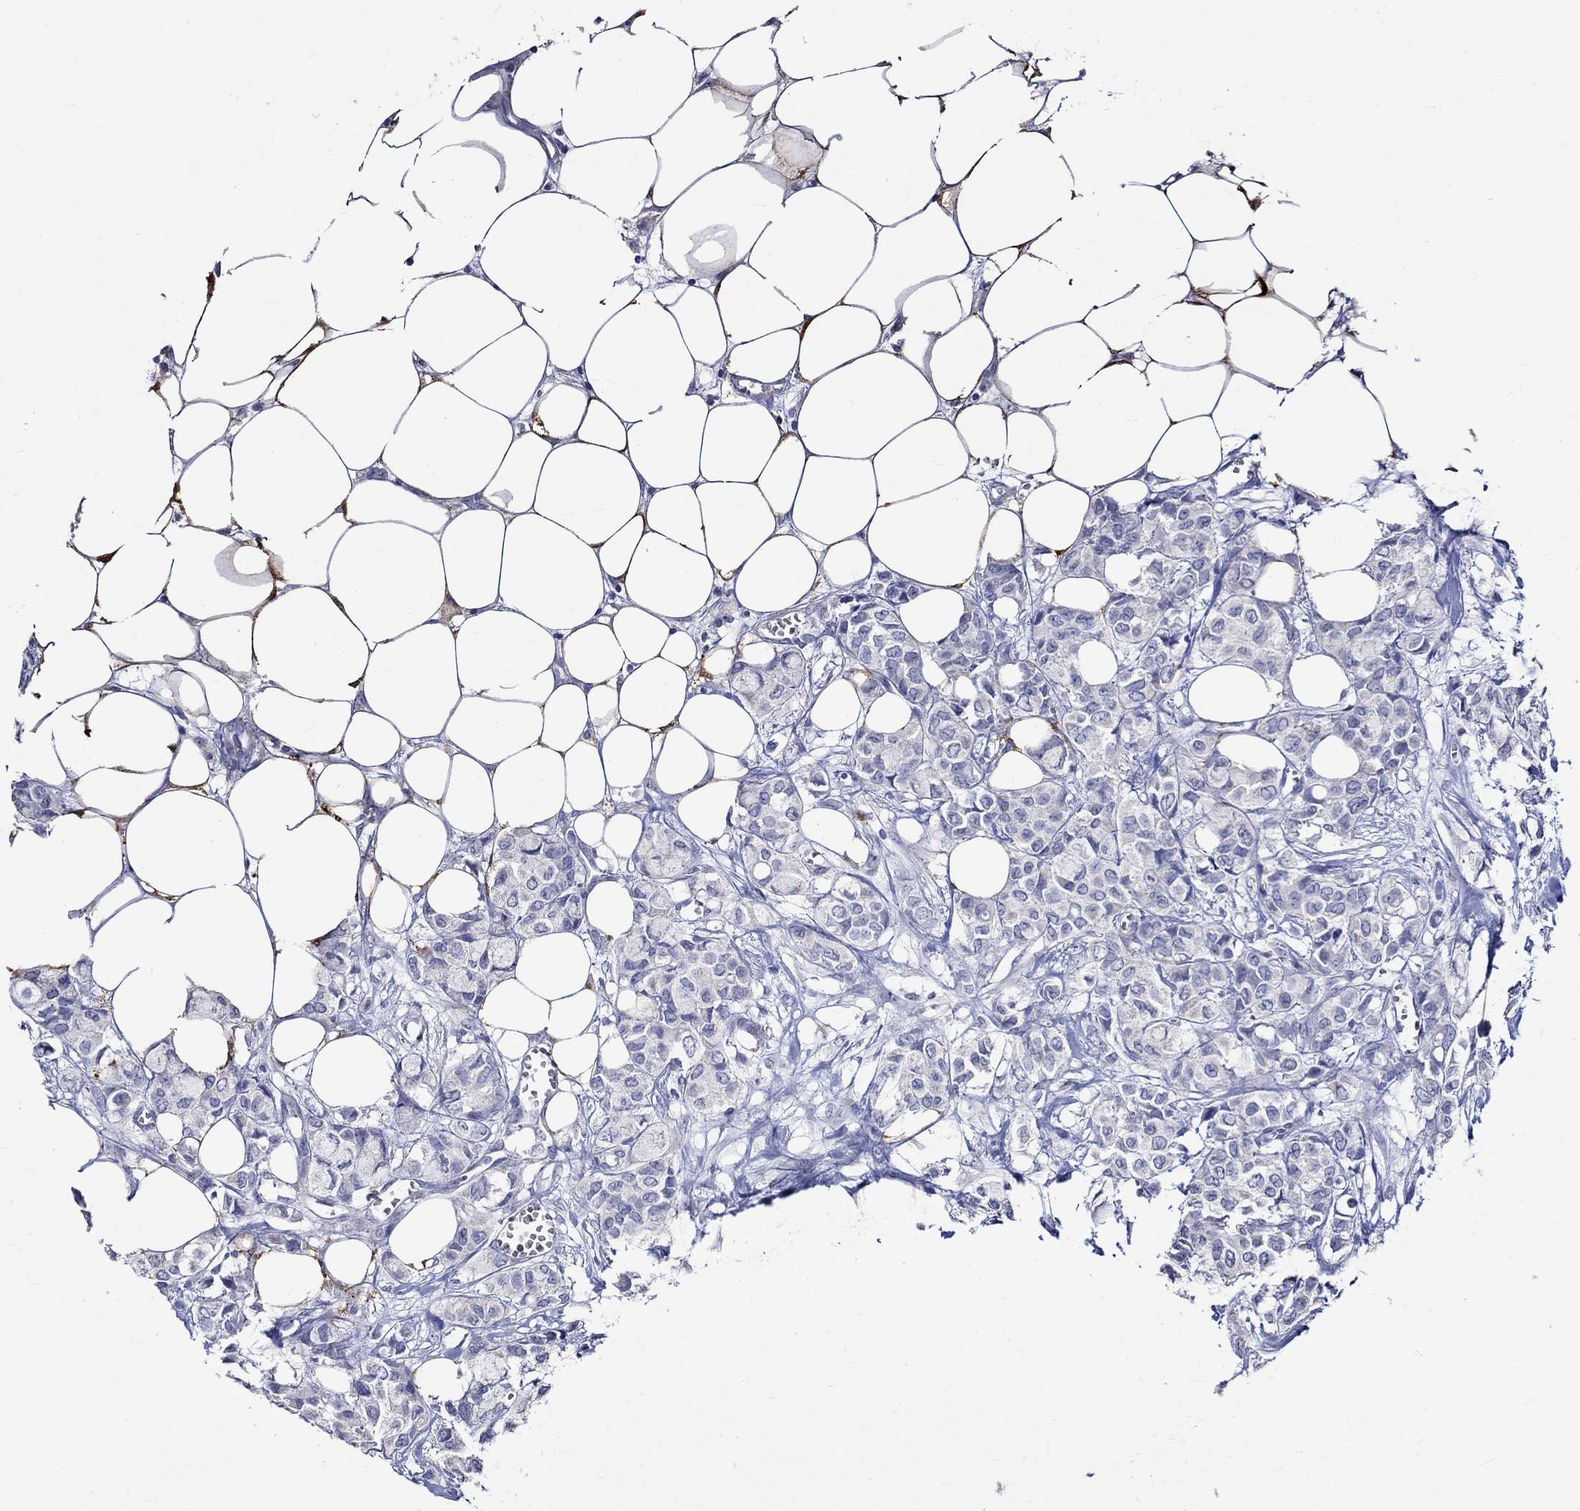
{"staining": {"intensity": "negative", "quantity": "none", "location": "none"}, "tissue": "breast cancer", "cell_type": "Tumor cells", "image_type": "cancer", "snomed": [{"axis": "morphology", "description": "Duct carcinoma"}, {"axis": "topography", "description": "Breast"}], "caption": "A high-resolution histopathology image shows immunohistochemistry (IHC) staining of breast cancer (invasive ductal carcinoma), which reveals no significant expression in tumor cells.", "gene": "CRYAB", "patient": {"sex": "female", "age": 85}}